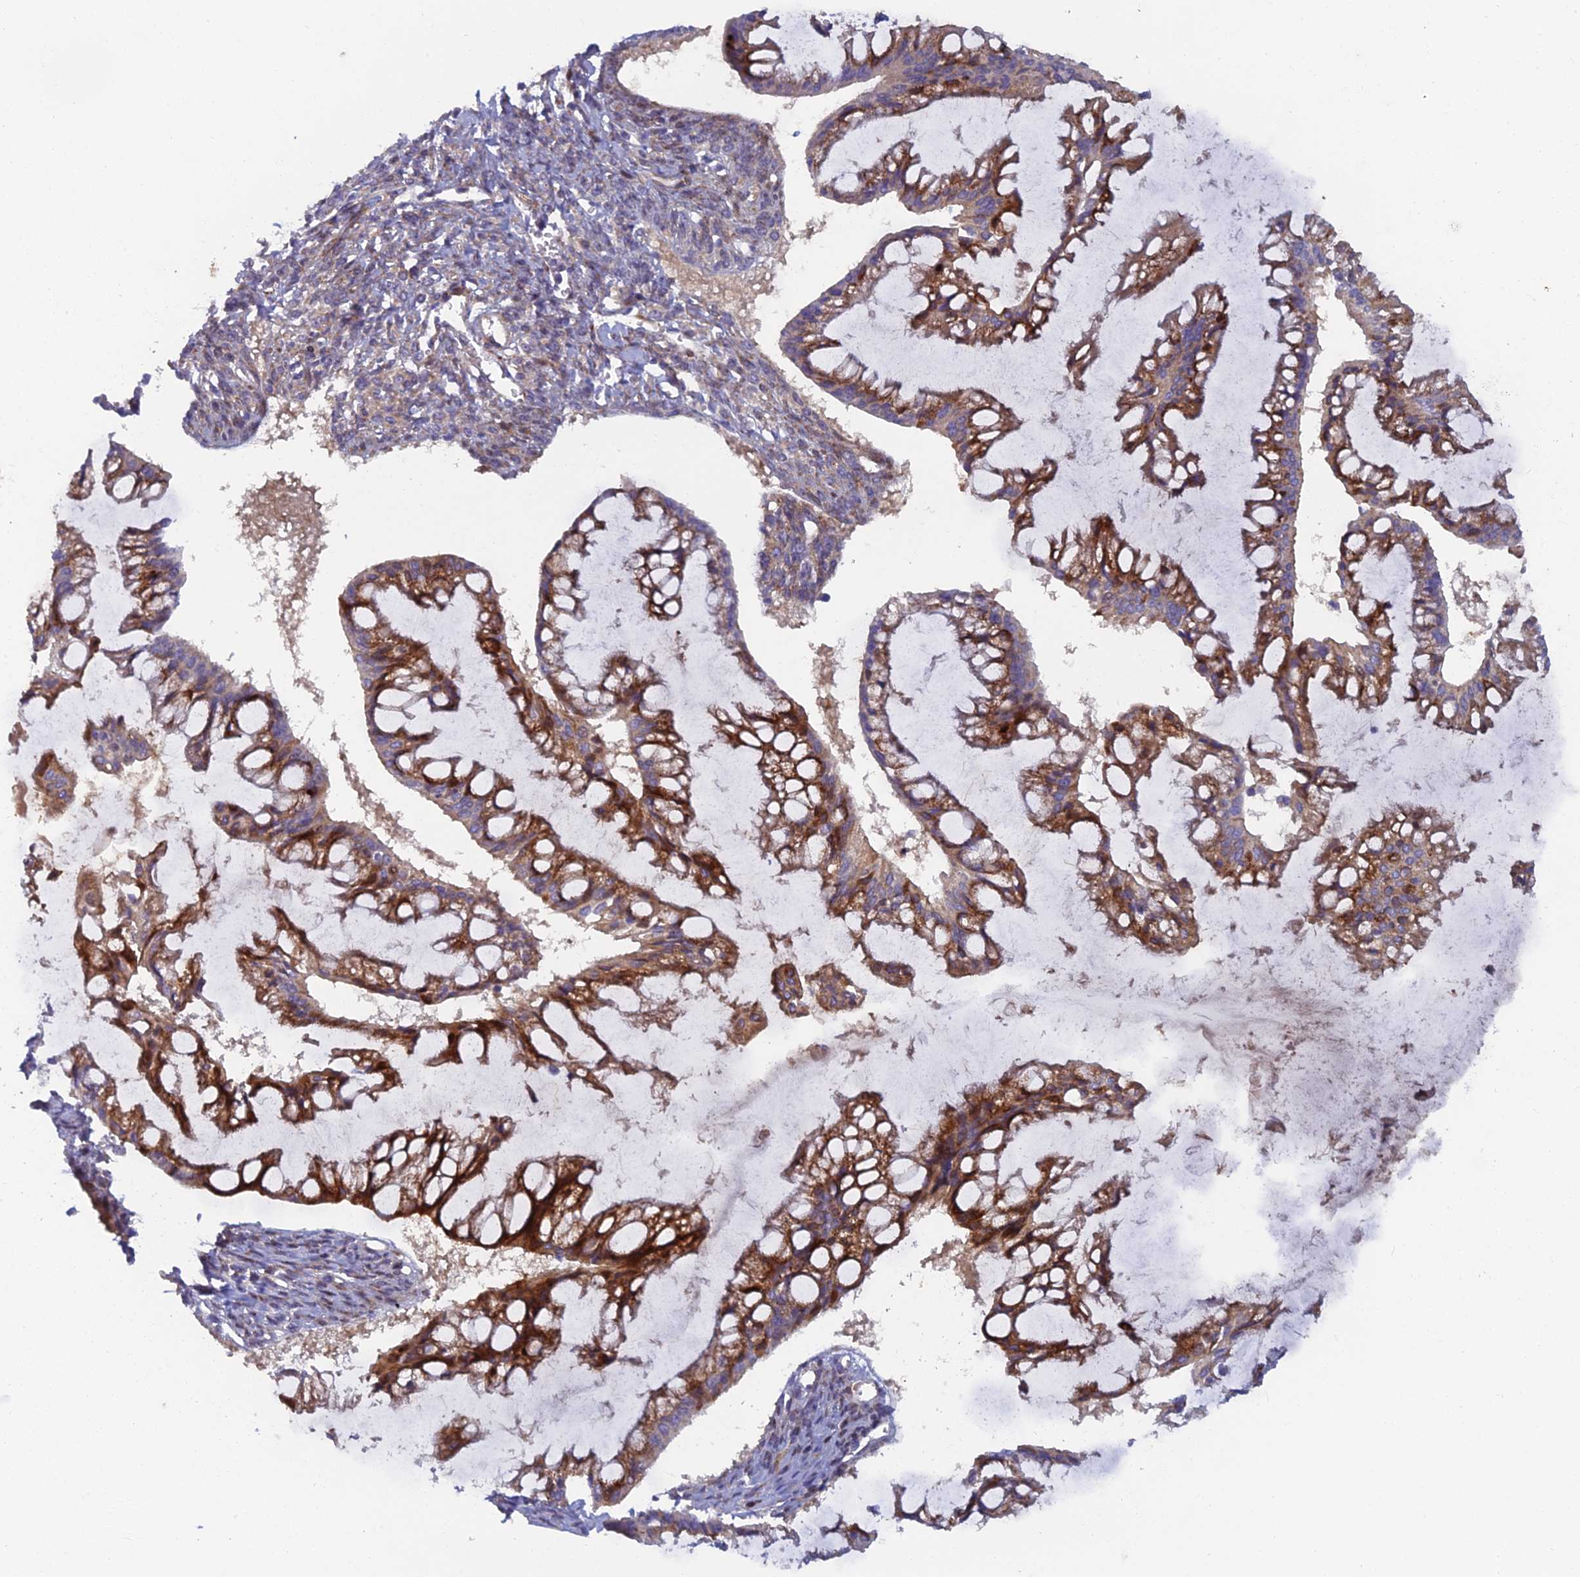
{"staining": {"intensity": "strong", "quantity": "25%-75%", "location": "cytoplasmic/membranous"}, "tissue": "ovarian cancer", "cell_type": "Tumor cells", "image_type": "cancer", "snomed": [{"axis": "morphology", "description": "Cystadenocarcinoma, mucinous, NOS"}, {"axis": "topography", "description": "Ovary"}], "caption": "Immunohistochemistry photomicrograph of human ovarian cancer stained for a protein (brown), which displays high levels of strong cytoplasmic/membranous positivity in approximately 25%-75% of tumor cells.", "gene": "B9D2", "patient": {"sex": "female", "age": 73}}